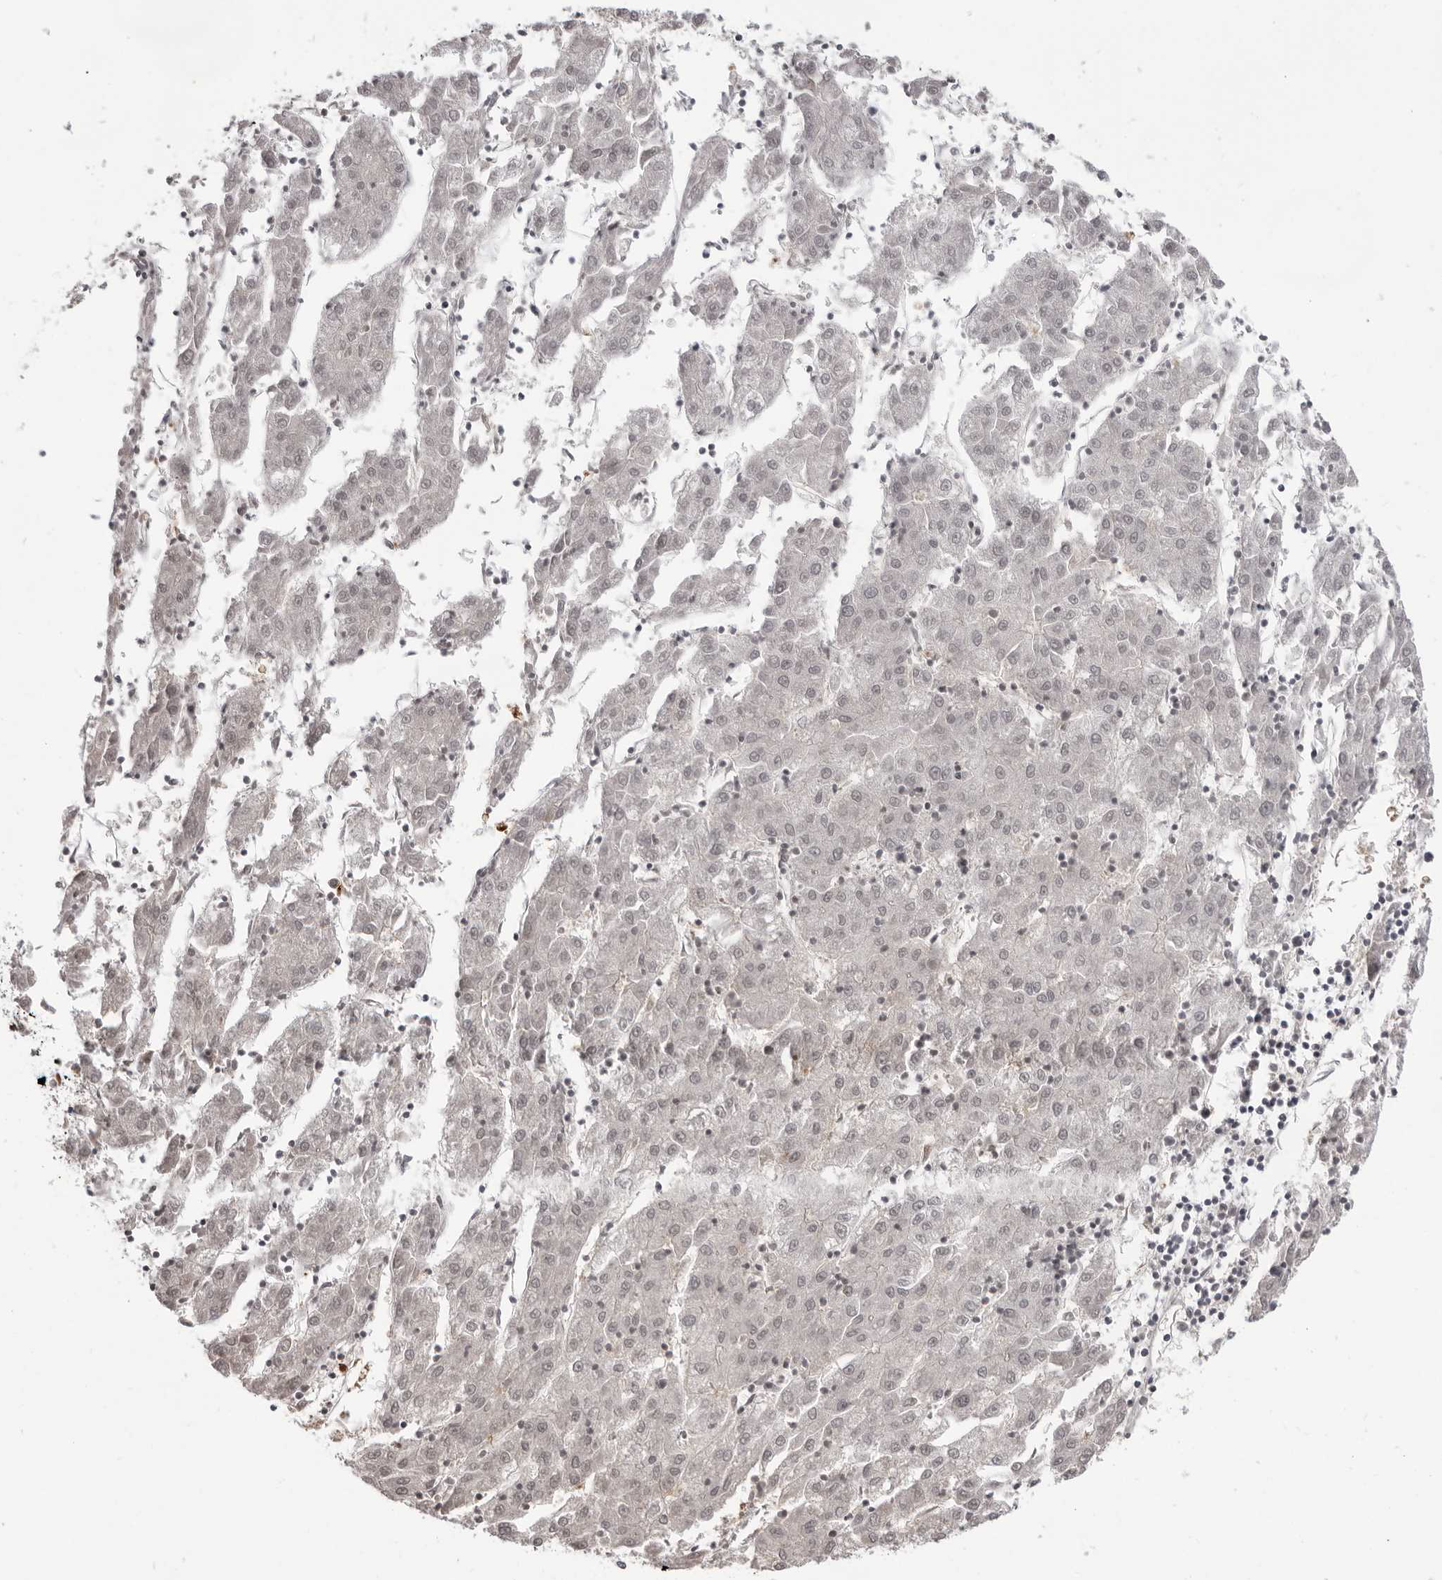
{"staining": {"intensity": "weak", "quantity": "<25%", "location": "nuclear"}, "tissue": "liver cancer", "cell_type": "Tumor cells", "image_type": "cancer", "snomed": [{"axis": "morphology", "description": "Carcinoma, Hepatocellular, NOS"}, {"axis": "topography", "description": "Liver"}], "caption": "DAB immunohistochemical staining of human hepatocellular carcinoma (liver) displays no significant expression in tumor cells.", "gene": "SRGAP2", "patient": {"sex": "male", "age": 72}}